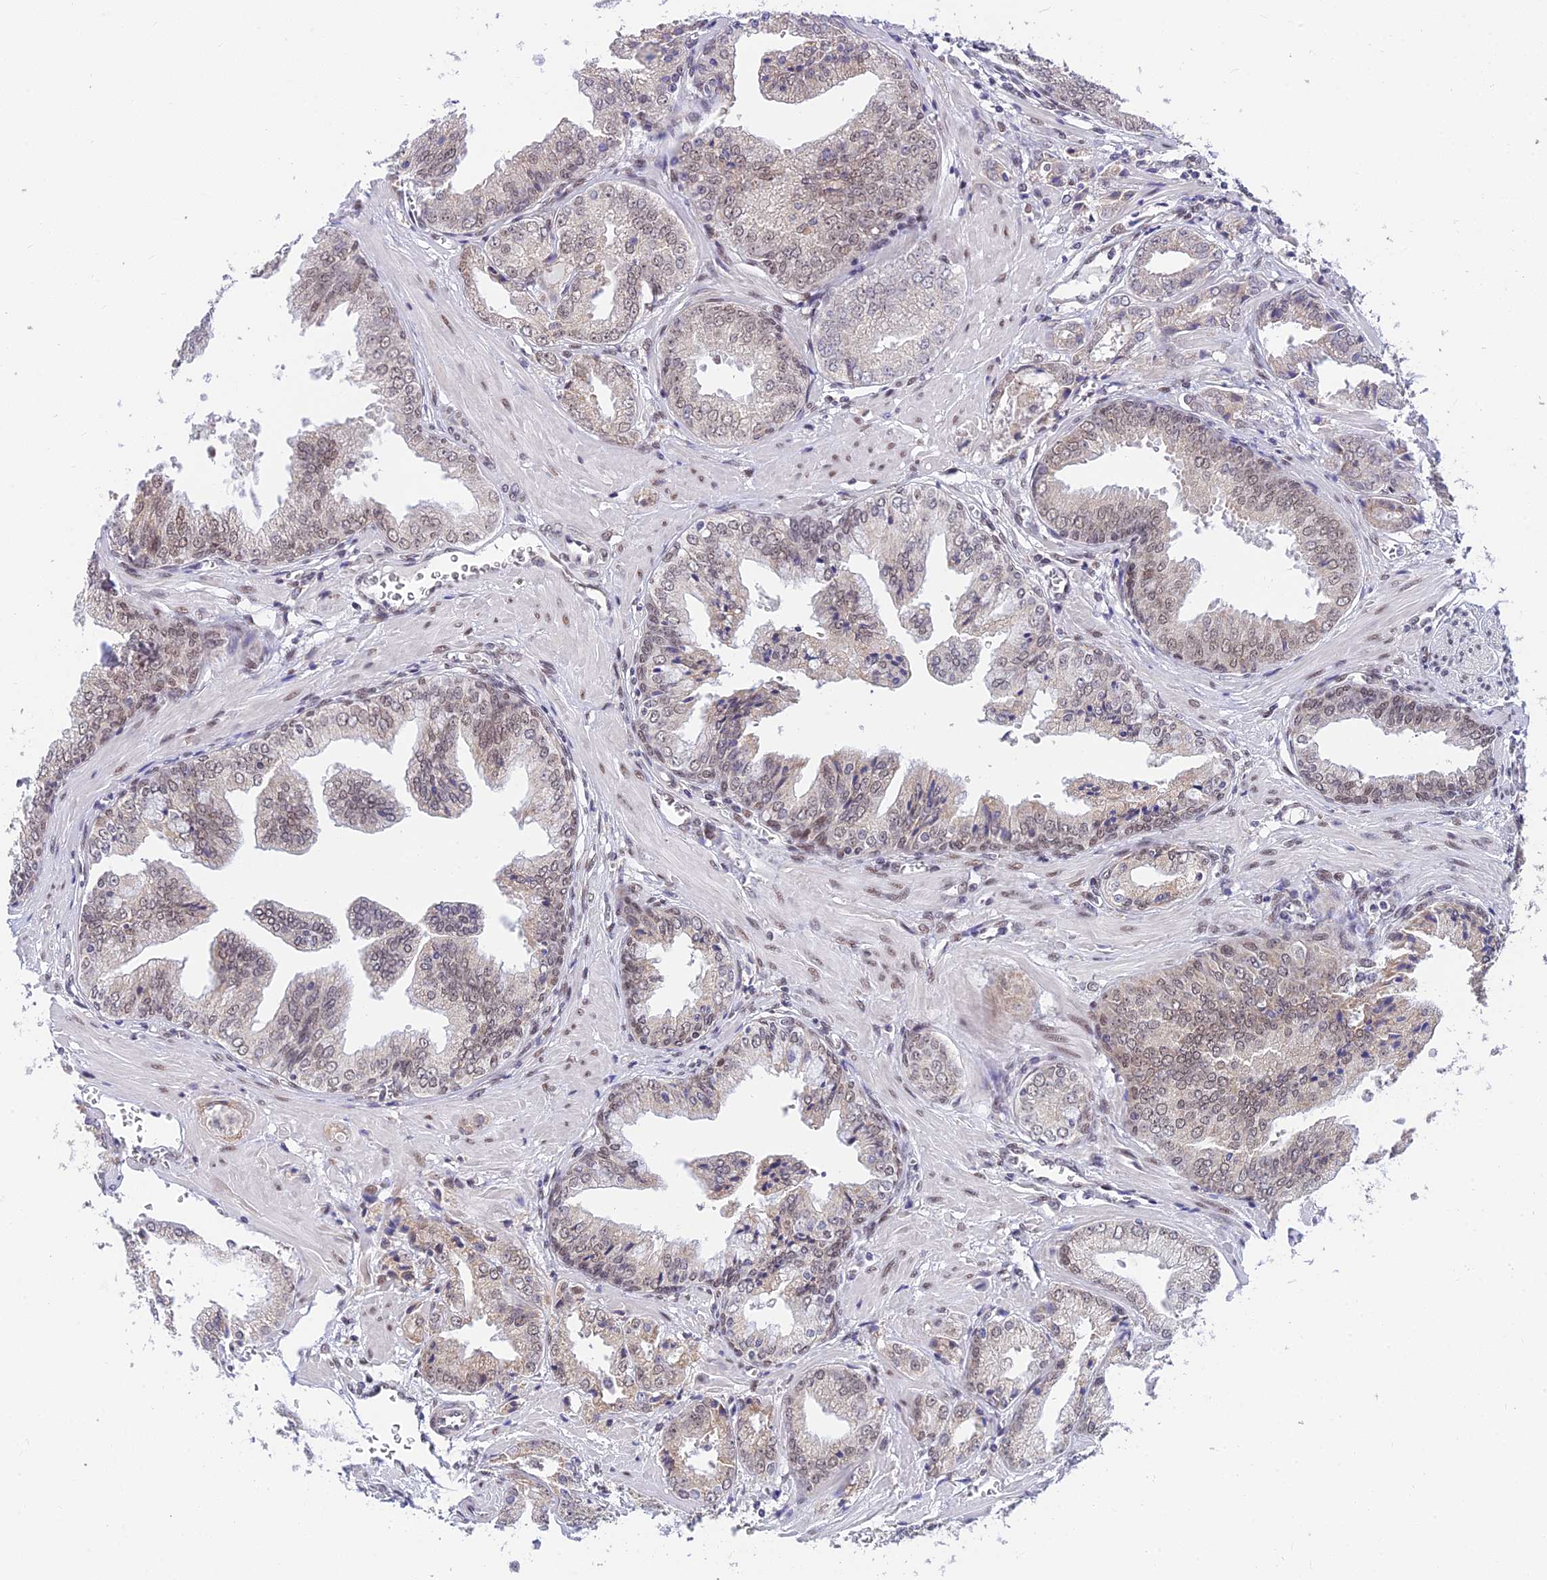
{"staining": {"intensity": "weak", "quantity": "<25%", "location": "cytoplasmic/membranous,nuclear"}, "tissue": "prostate cancer", "cell_type": "Tumor cells", "image_type": "cancer", "snomed": [{"axis": "morphology", "description": "Adenocarcinoma, Low grade"}, {"axis": "topography", "description": "Prostate"}], "caption": "Tumor cells are negative for protein expression in human low-grade adenocarcinoma (prostate). The staining was performed using DAB (3,3'-diaminobenzidine) to visualize the protein expression in brown, while the nuclei were stained in blue with hematoxylin (Magnification: 20x).", "gene": "C2orf49", "patient": {"sex": "male", "age": 67}}